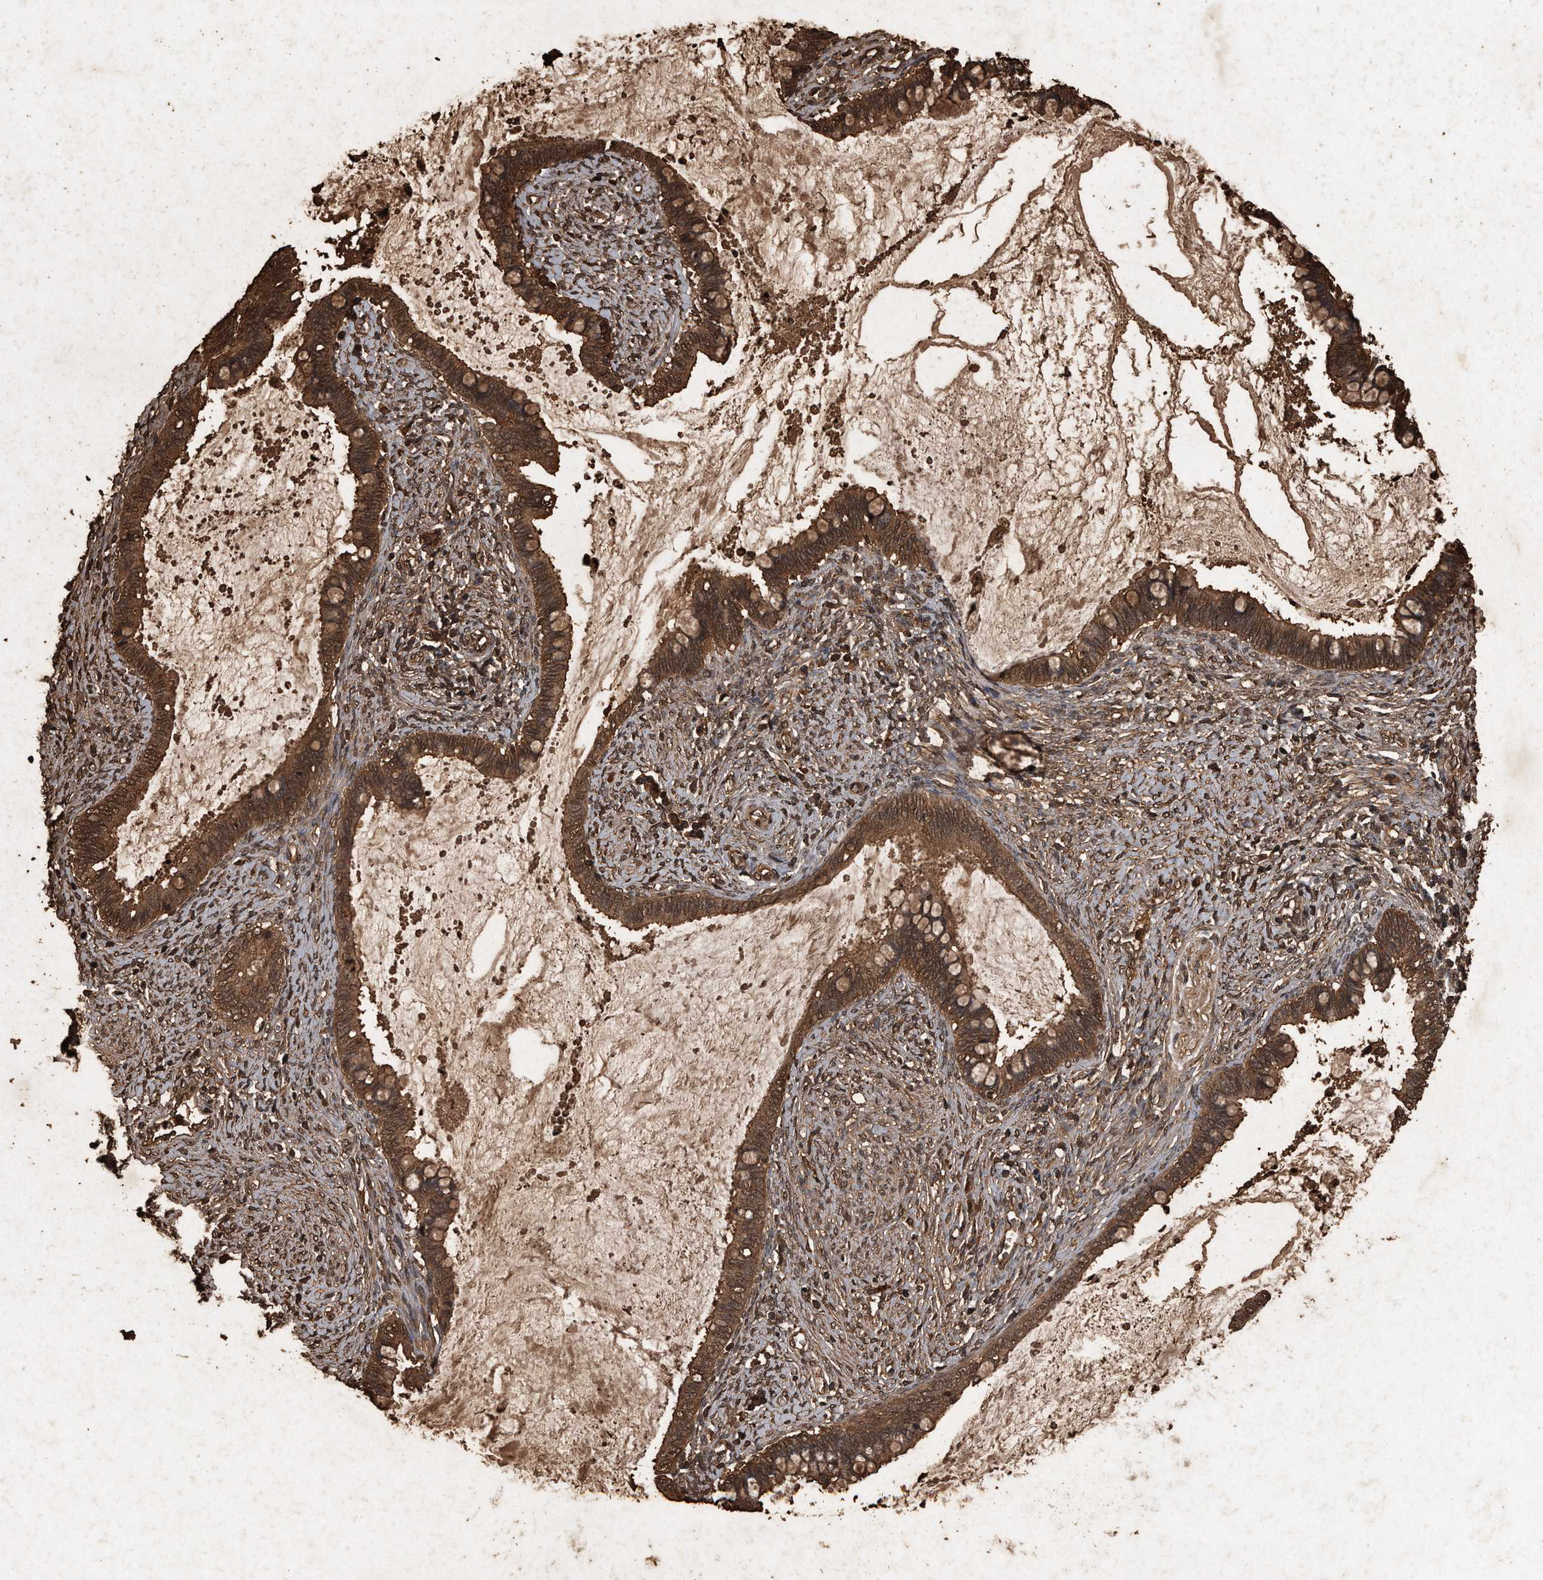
{"staining": {"intensity": "moderate", "quantity": ">75%", "location": "cytoplasmic/membranous"}, "tissue": "cervical cancer", "cell_type": "Tumor cells", "image_type": "cancer", "snomed": [{"axis": "morphology", "description": "Adenocarcinoma, NOS"}, {"axis": "topography", "description": "Cervix"}], "caption": "Cervical cancer (adenocarcinoma) stained for a protein (brown) demonstrates moderate cytoplasmic/membranous positive positivity in about >75% of tumor cells.", "gene": "CFLAR", "patient": {"sex": "female", "age": 44}}